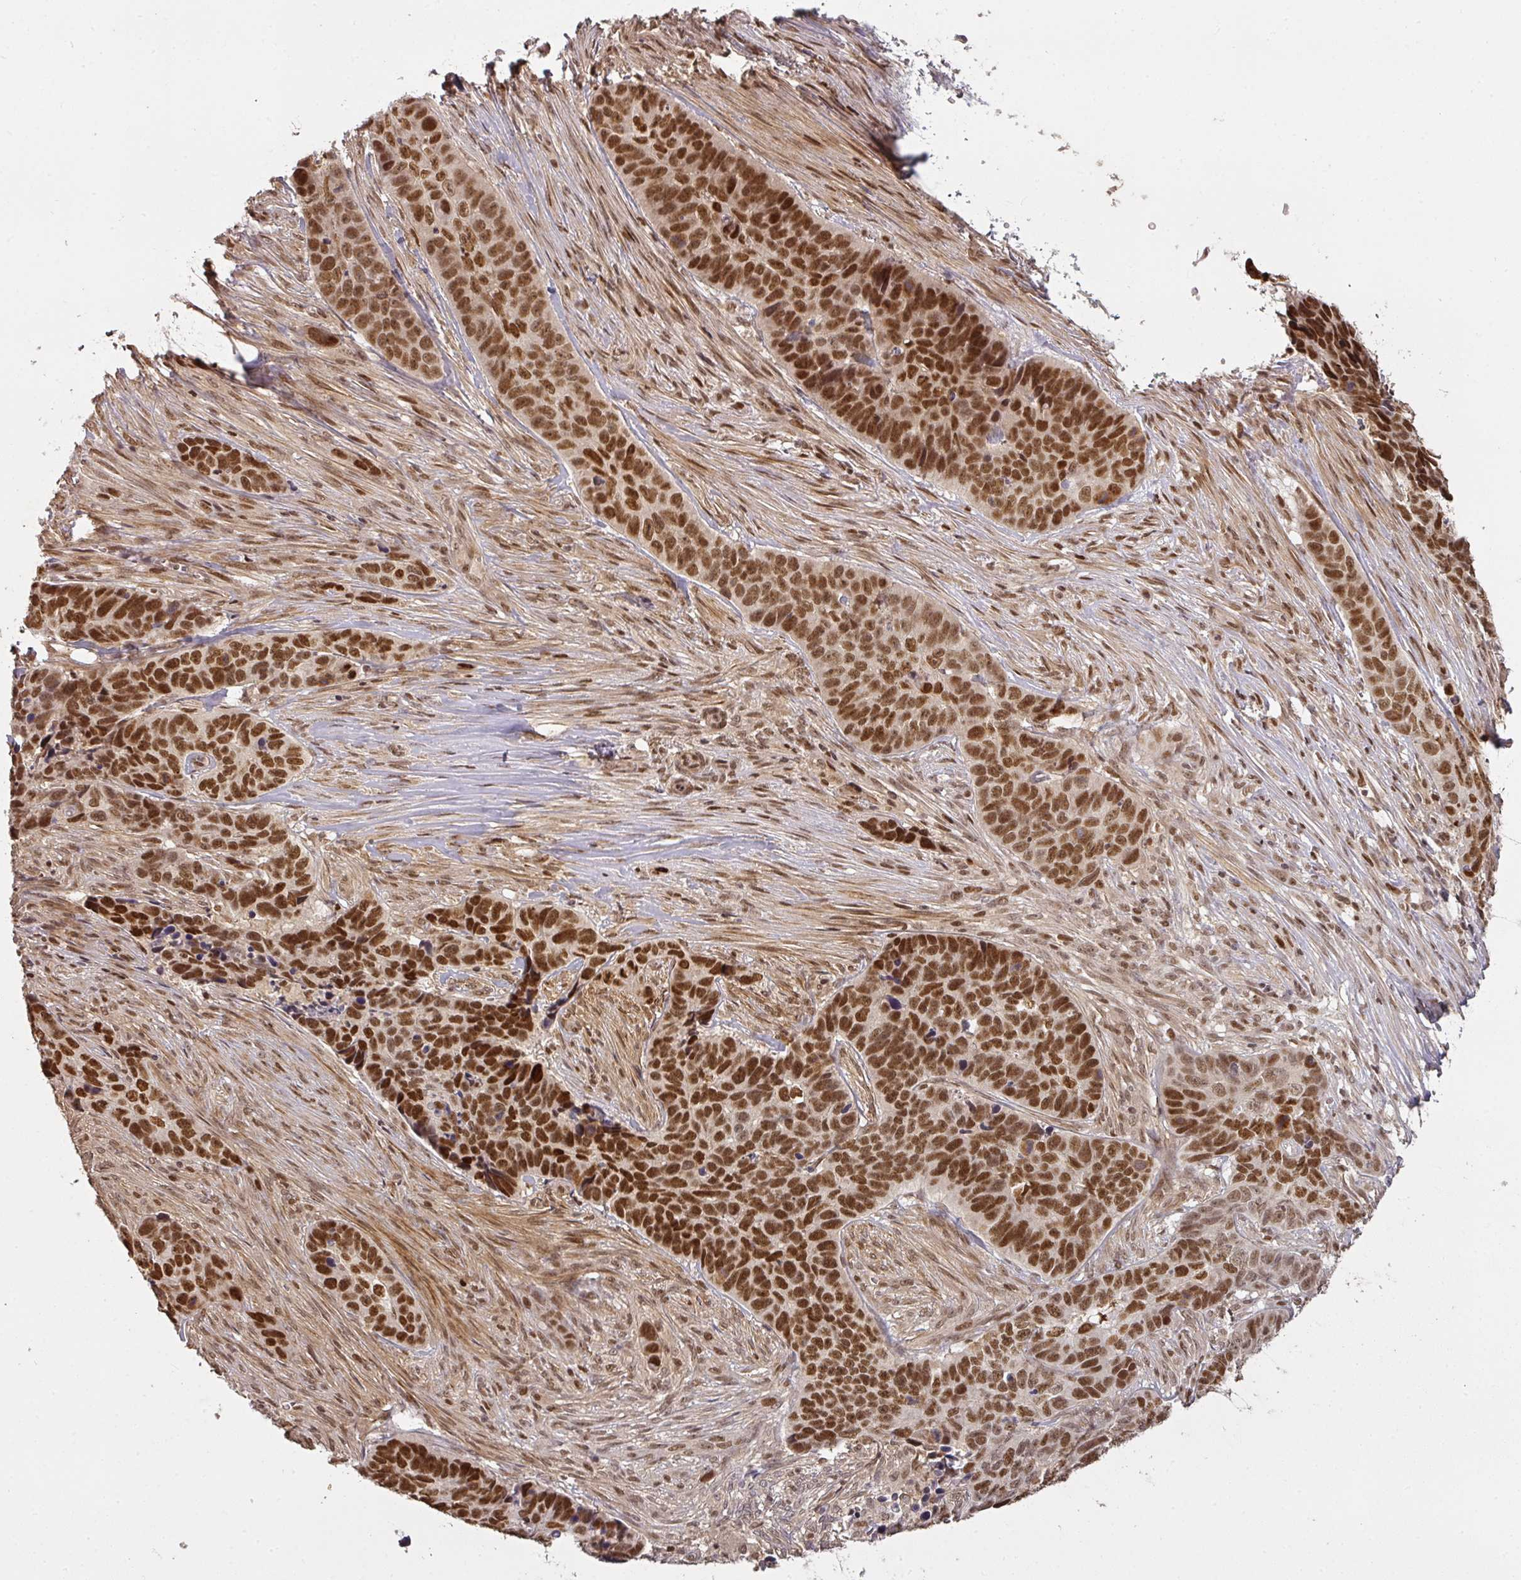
{"staining": {"intensity": "moderate", "quantity": ">75%", "location": "nuclear"}, "tissue": "skin cancer", "cell_type": "Tumor cells", "image_type": "cancer", "snomed": [{"axis": "morphology", "description": "Basal cell carcinoma"}, {"axis": "topography", "description": "Skin"}], "caption": "The photomicrograph reveals immunohistochemical staining of skin basal cell carcinoma. There is moderate nuclear expression is present in about >75% of tumor cells.", "gene": "GPRIN2", "patient": {"sex": "female", "age": 82}}